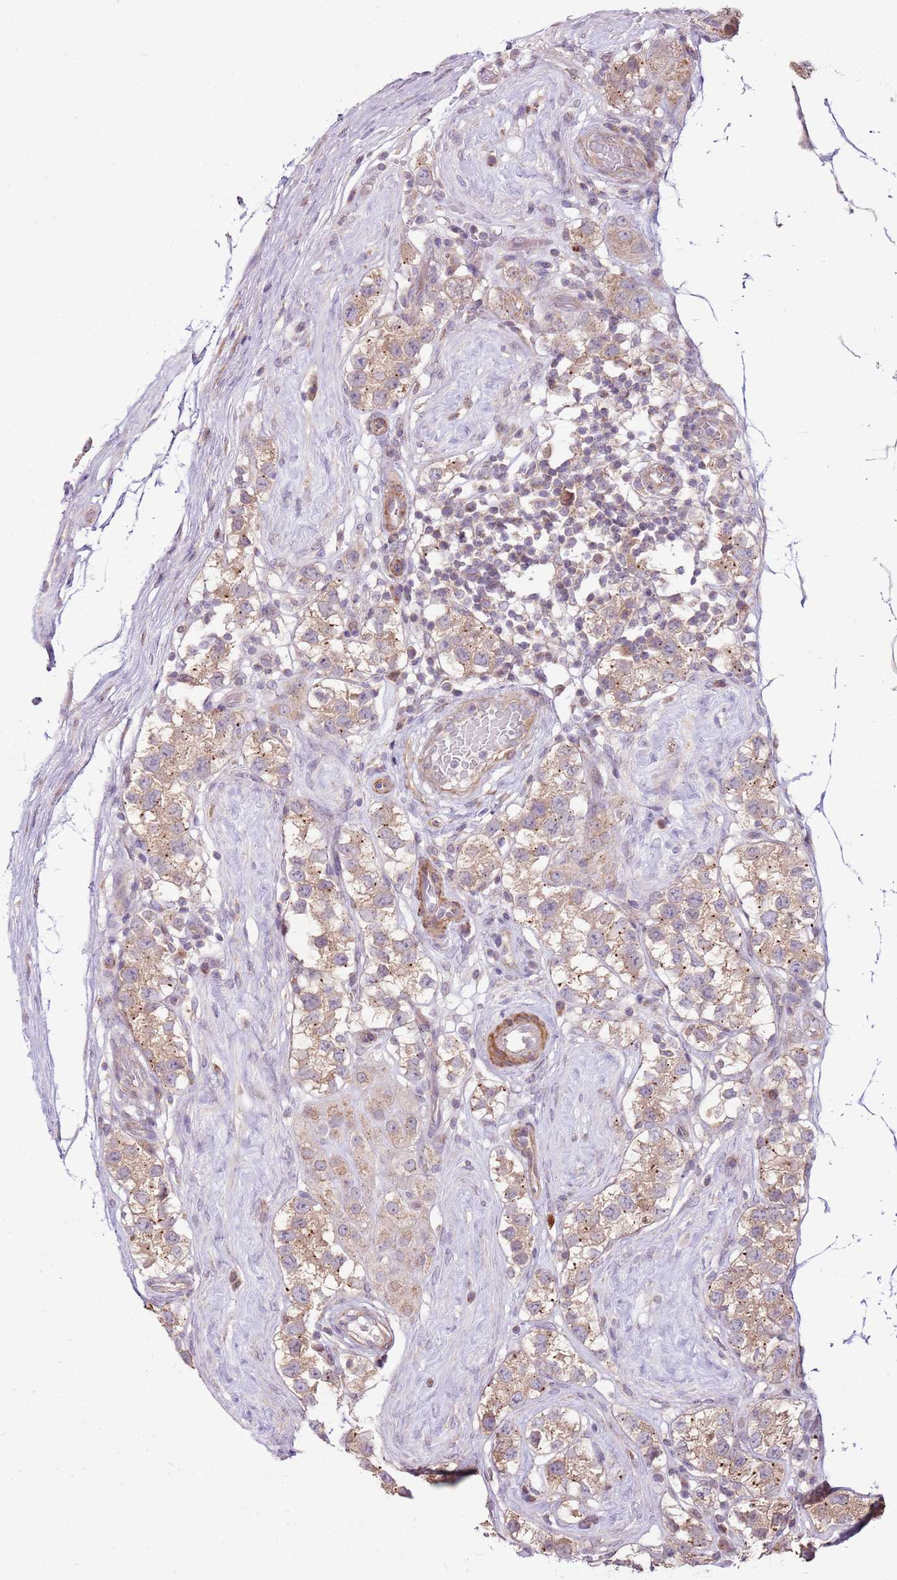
{"staining": {"intensity": "weak", "quantity": ">75%", "location": "cytoplasmic/membranous"}, "tissue": "testis cancer", "cell_type": "Tumor cells", "image_type": "cancer", "snomed": [{"axis": "morphology", "description": "Seminoma, NOS"}, {"axis": "topography", "description": "Testis"}], "caption": "Testis seminoma stained with a brown dye exhibits weak cytoplasmic/membranous positive expression in approximately >75% of tumor cells.", "gene": "SPATA31D1", "patient": {"sex": "male", "age": 34}}